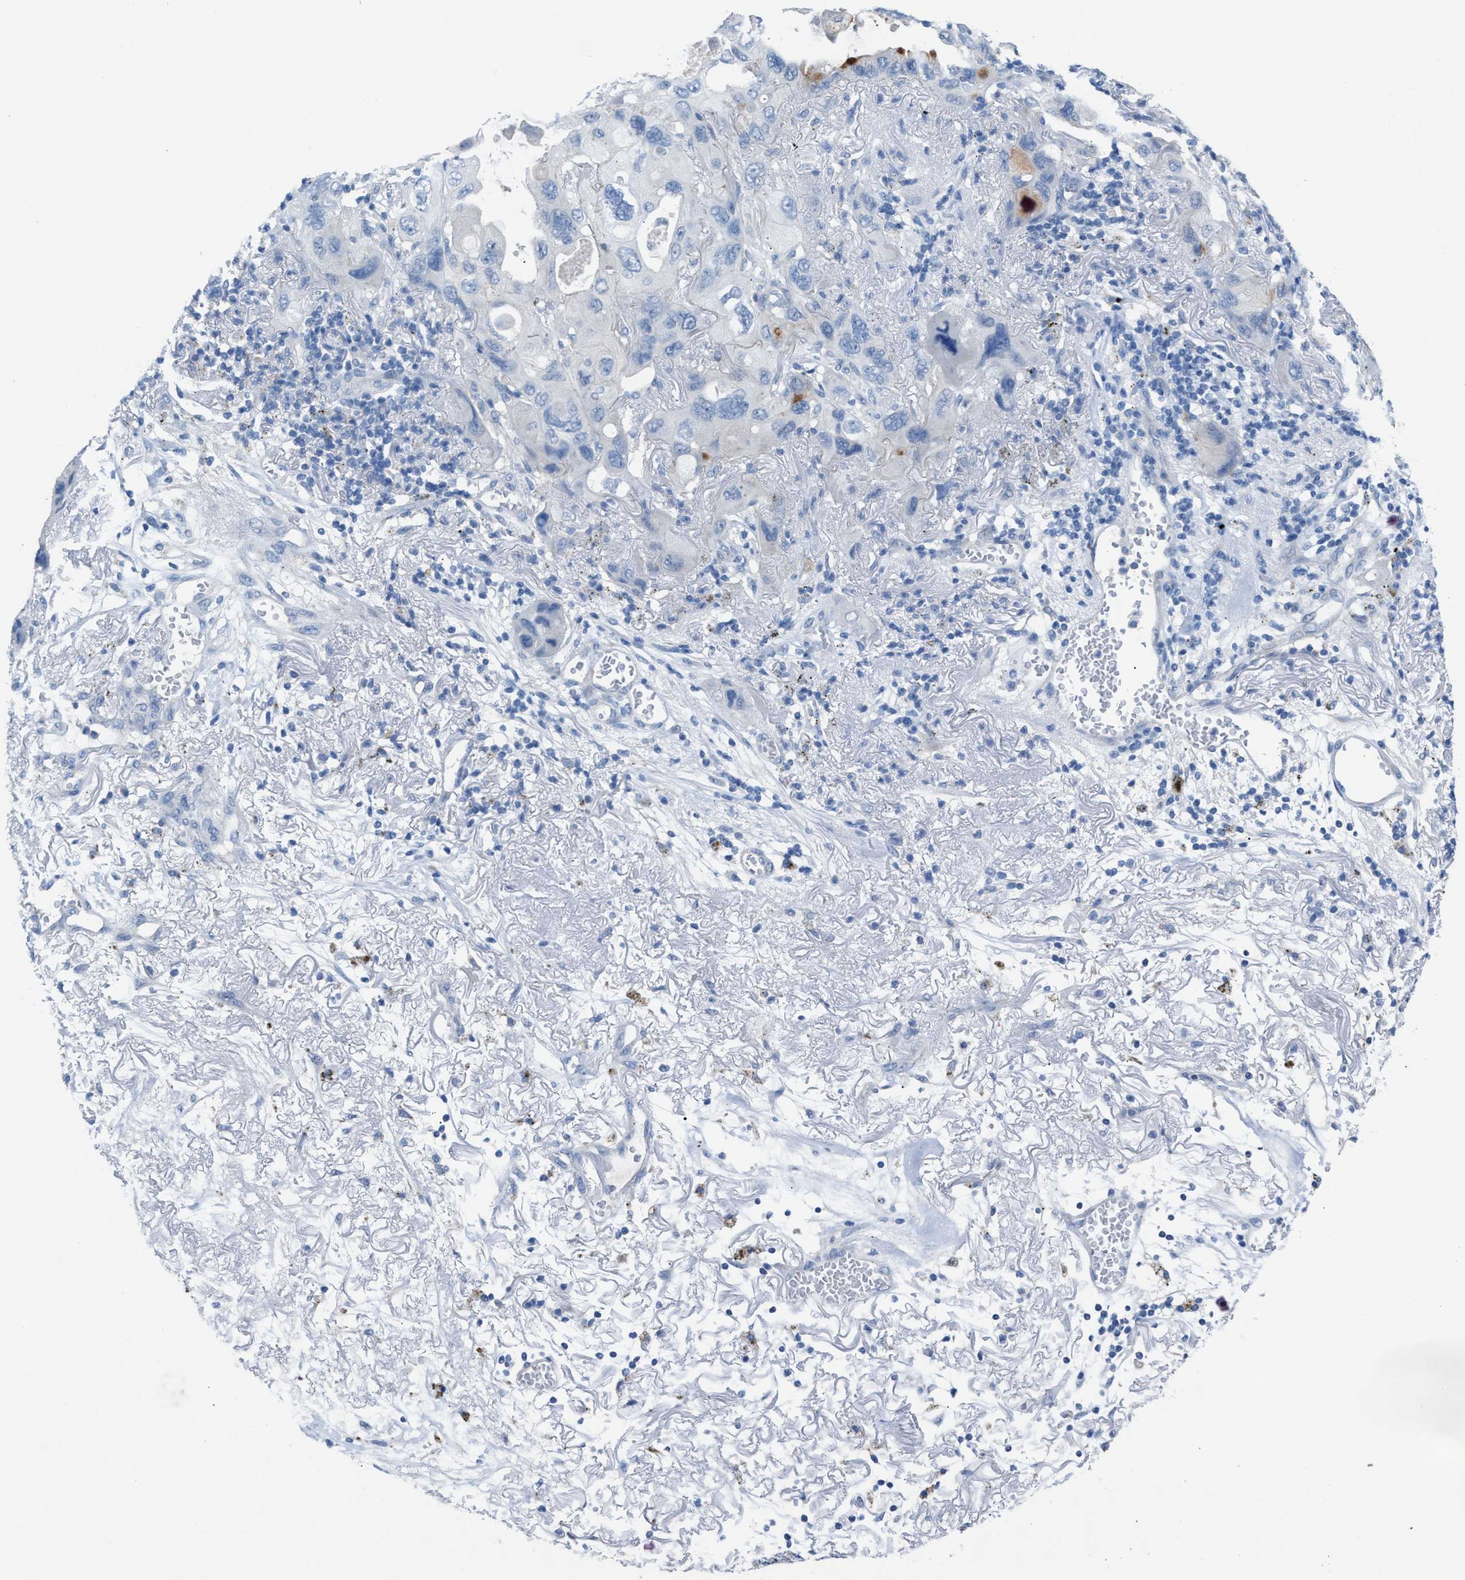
{"staining": {"intensity": "negative", "quantity": "none", "location": "none"}, "tissue": "lung cancer", "cell_type": "Tumor cells", "image_type": "cancer", "snomed": [{"axis": "morphology", "description": "Squamous cell carcinoma, NOS"}, {"axis": "topography", "description": "Lung"}], "caption": "This image is of lung squamous cell carcinoma stained with immunohistochemistry (IHC) to label a protein in brown with the nuclei are counter-stained blue. There is no positivity in tumor cells.", "gene": "ASPA", "patient": {"sex": "female", "age": 73}}